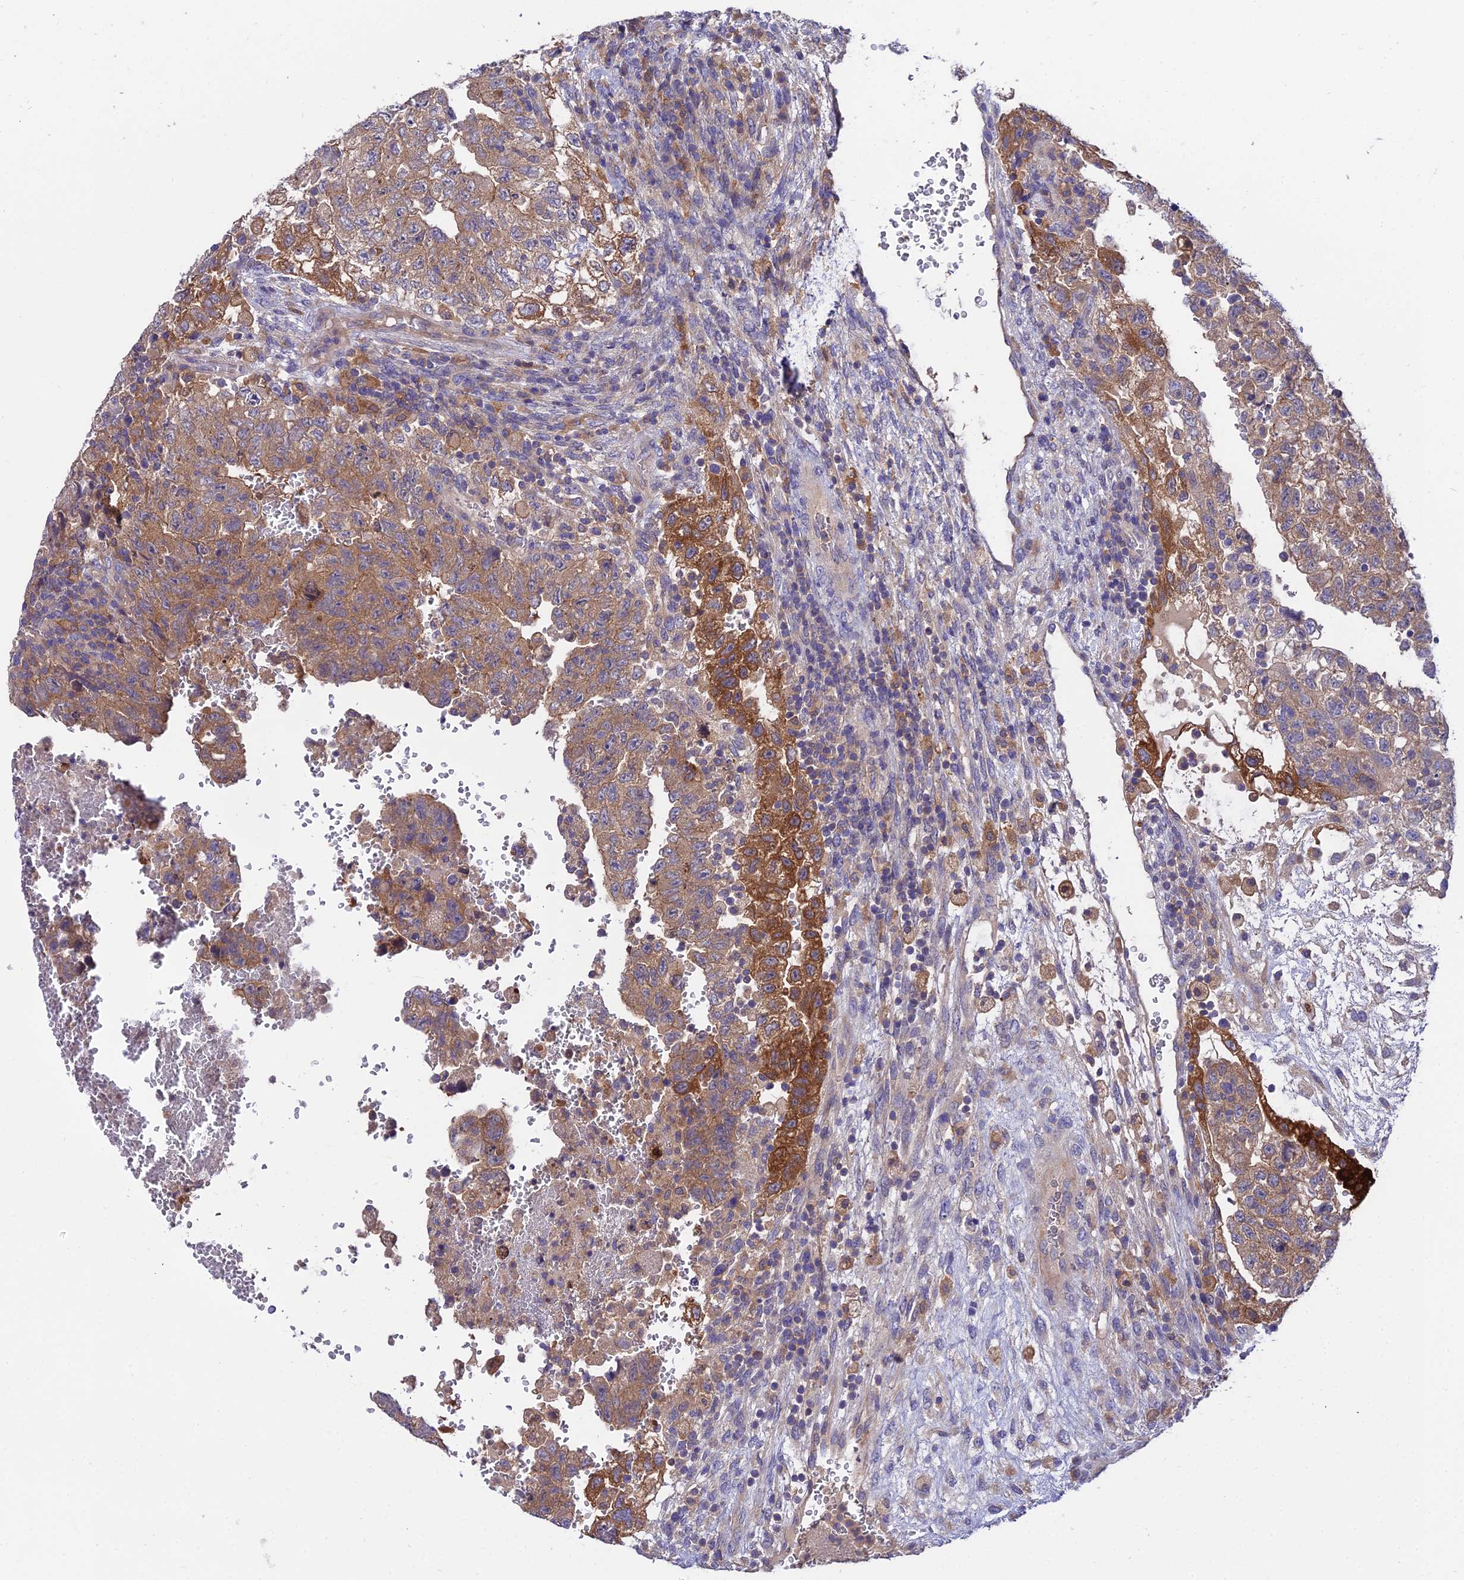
{"staining": {"intensity": "moderate", "quantity": "25%-75%", "location": "cytoplasmic/membranous"}, "tissue": "testis cancer", "cell_type": "Tumor cells", "image_type": "cancer", "snomed": [{"axis": "morphology", "description": "Carcinoma, Embryonal, NOS"}, {"axis": "topography", "description": "Testis"}], "caption": "An image of testis cancer stained for a protein demonstrates moderate cytoplasmic/membranous brown staining in tumor cells.", "gene": "C2orf69", "patient": {"sex": "male", "age": 36}}